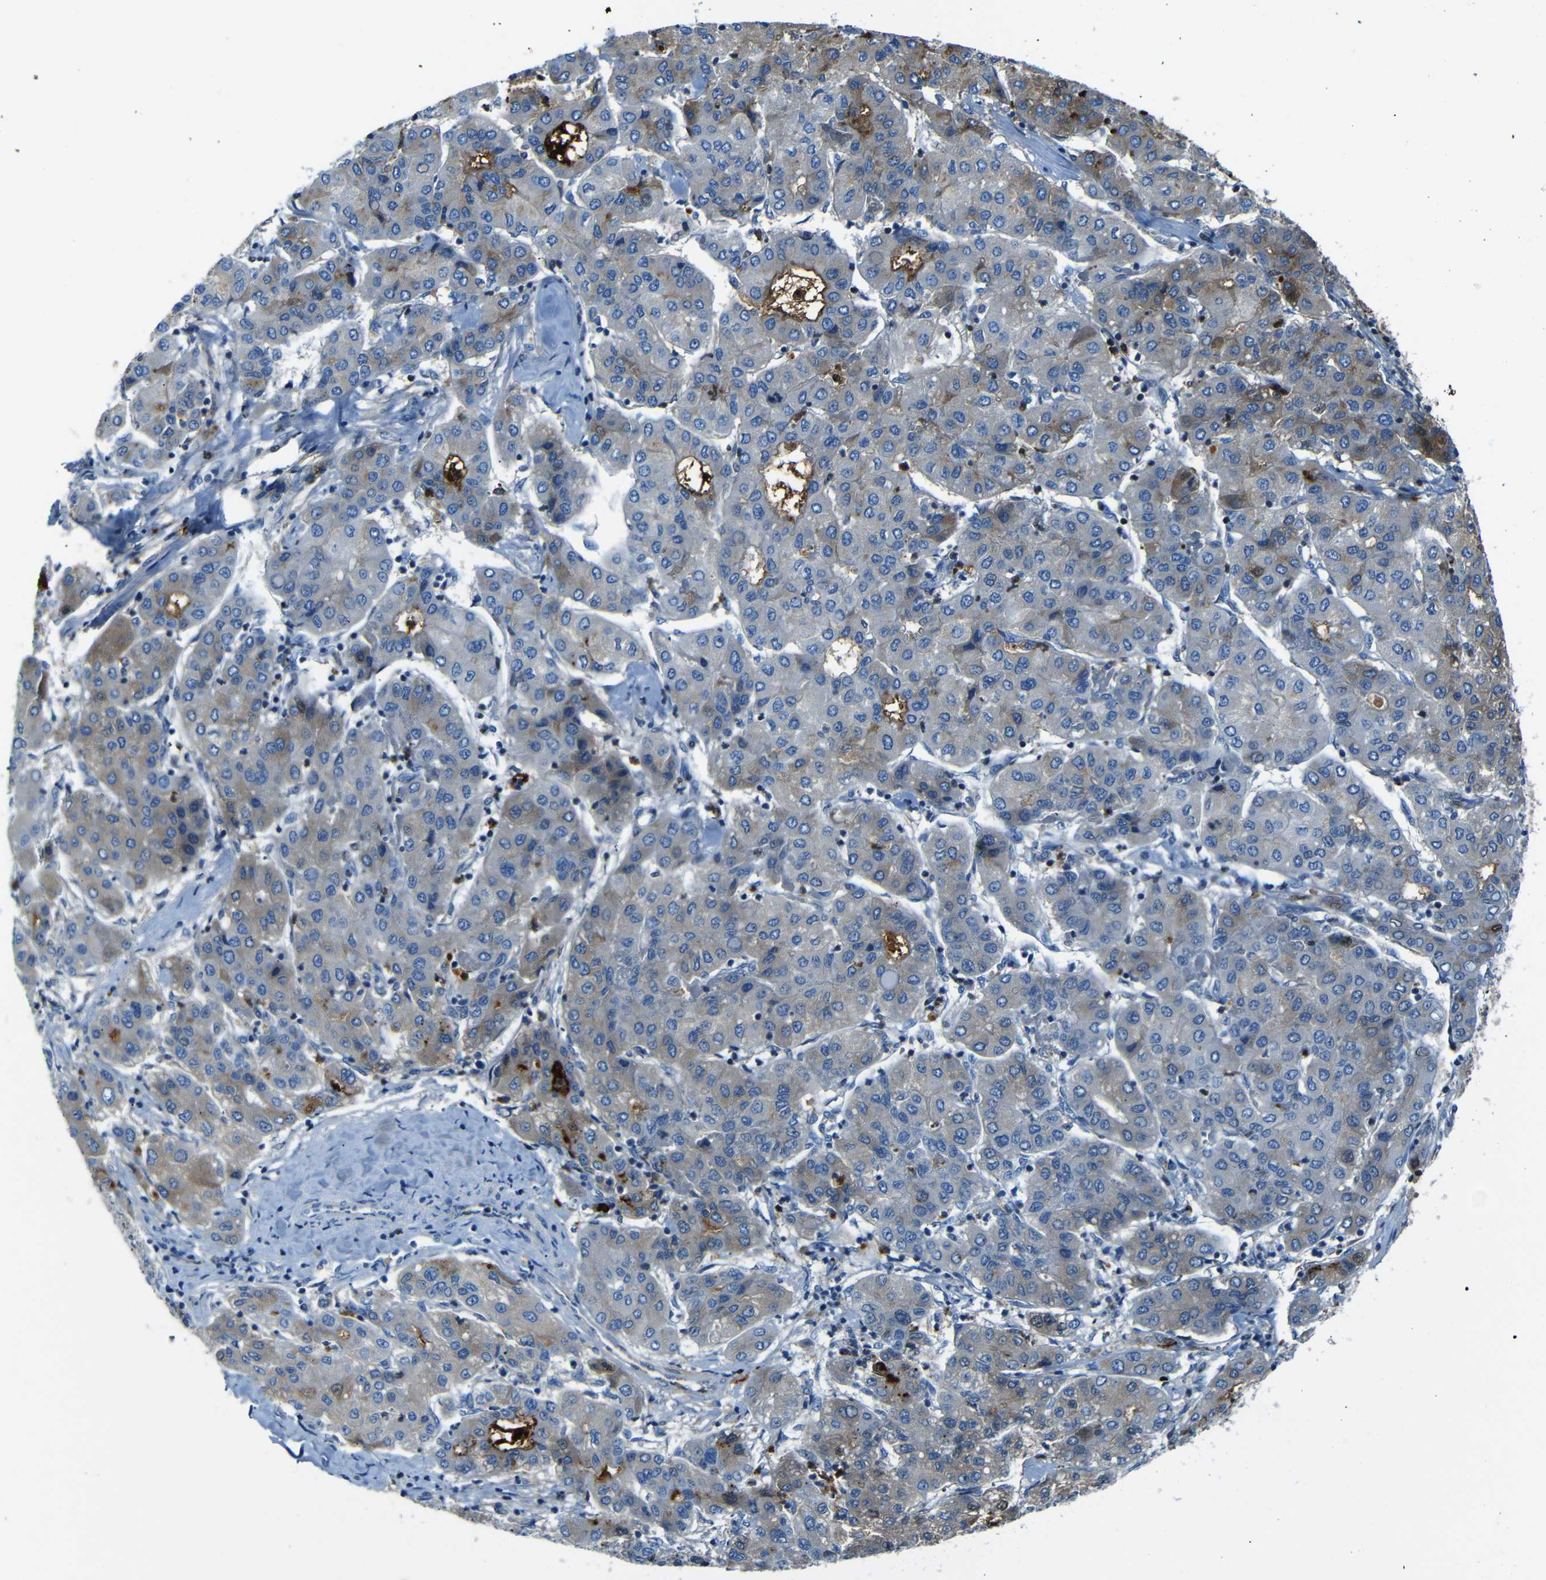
{"staining": {"intensity": "moderate", "quantity": "<25%", "location": "cytoplasmic/membranous"}, "tissue": "liver cancer", "cell_type": "Tumor cells", "image_type": "cancer", "snomed": [{"axis": "morphology", "description": "Carcinoma, Hepatocellular, NOS"}, {"axis": "topography", "description": "Liver"}], "caption": "Human hepatocellular carcinoma (liver) stained for a protein (brown) displays moderate cytoplasmic/membranous positive expression in approximately <25% of tumor cells.", "gene": "SERPINA1", "patient": {"sex": "male", "age": 65}}